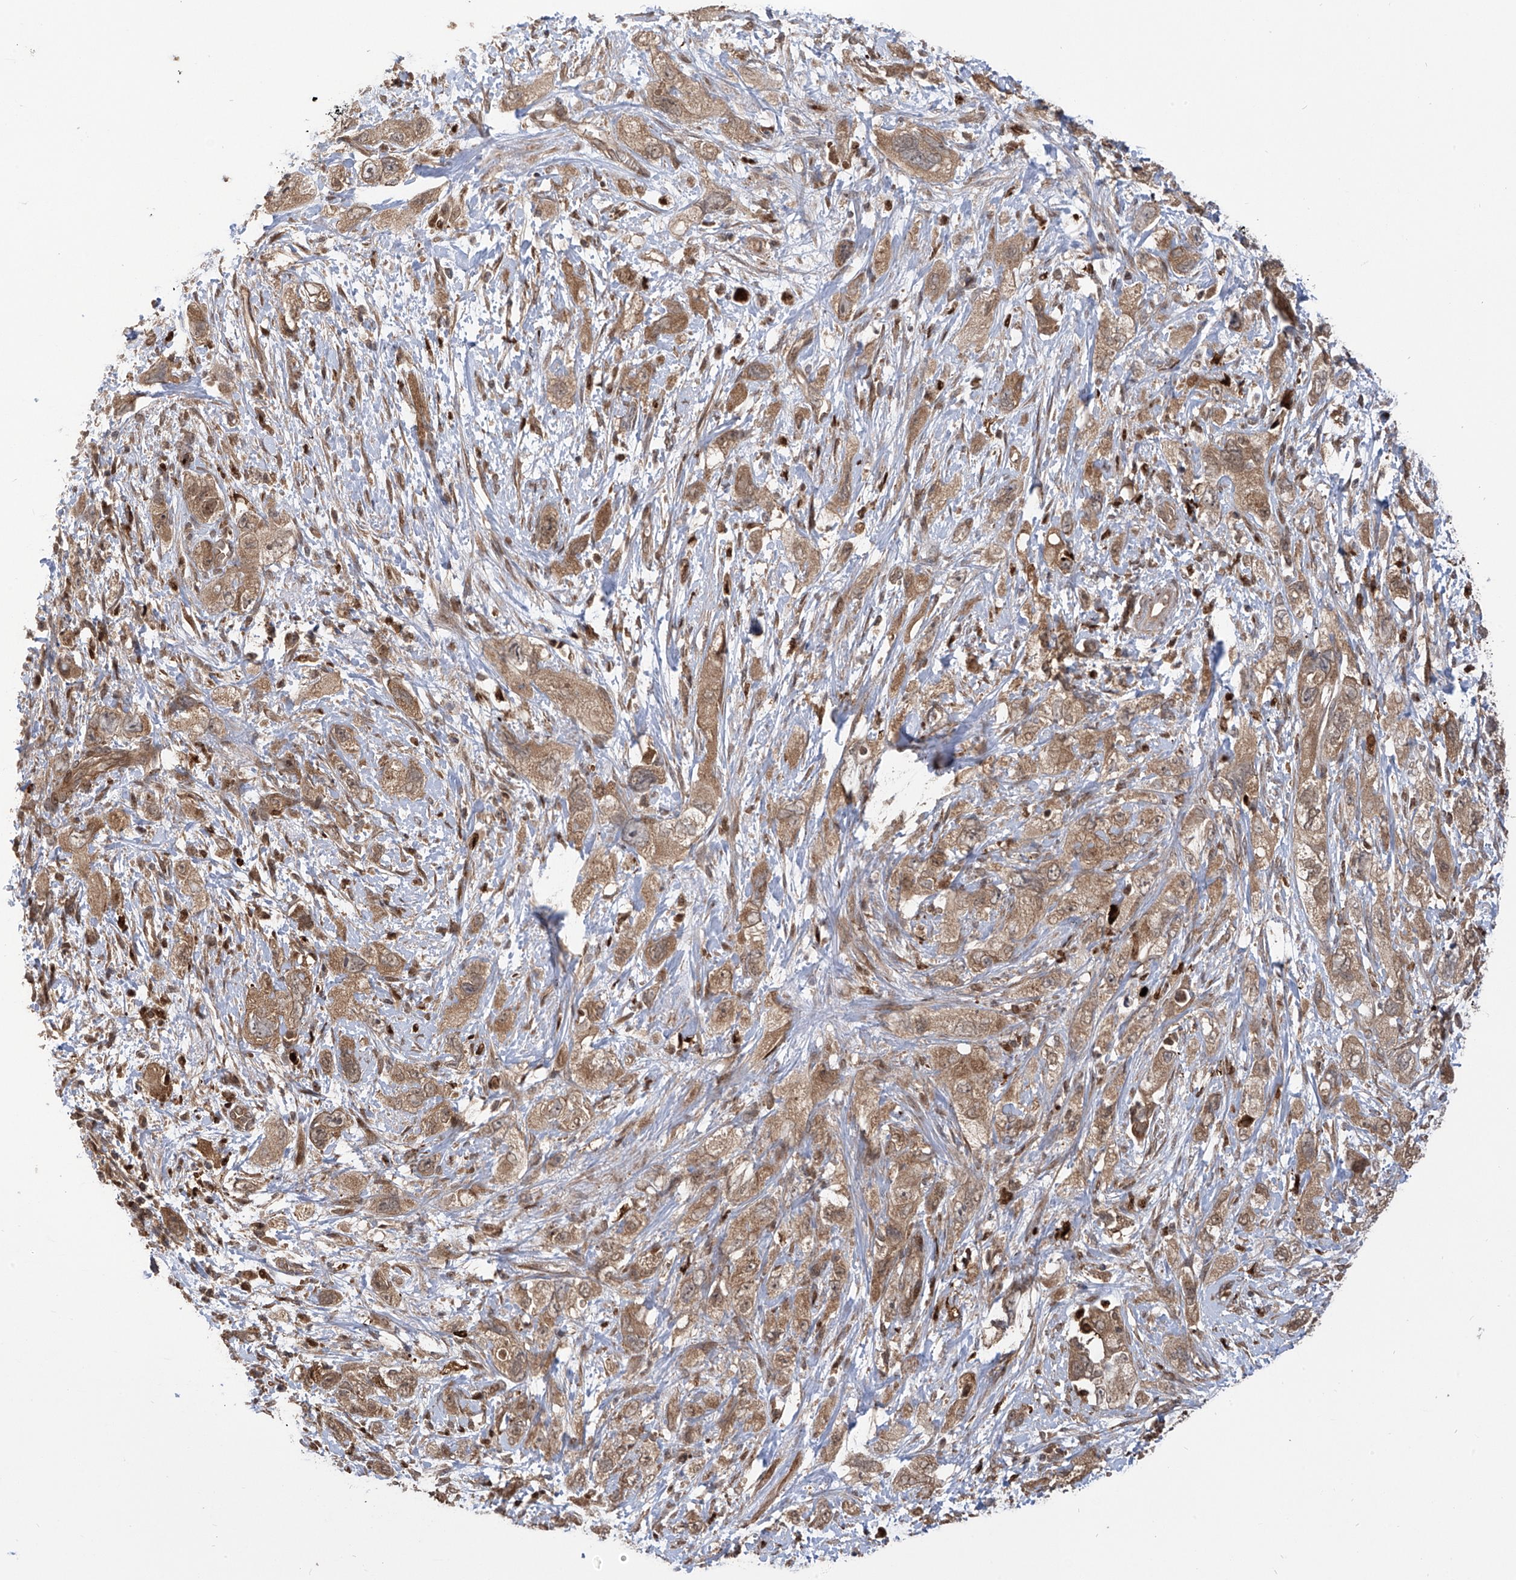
{"staining": {"intensity": "moderate", "quantity": ">75%", "location": "cytoplasmic/membranous"}, "tissue": "pancreatic cancer", "cell_type": "Tumor cells", "image_type": "cancer", "snomed": [{"axis": "morphology", "description": "Adenocarcinoma, NOS"}, {"axis": "topography", "description": "Pancreas"}], "caption": "Protein expression analysis of pancreatic adenocarcinoma displays moderate cytoplasmic/membranous staining in approximately >75% of tumor cells.", "gene": "ATAD2B", "patient": {"sex": "female", "age": 73}}